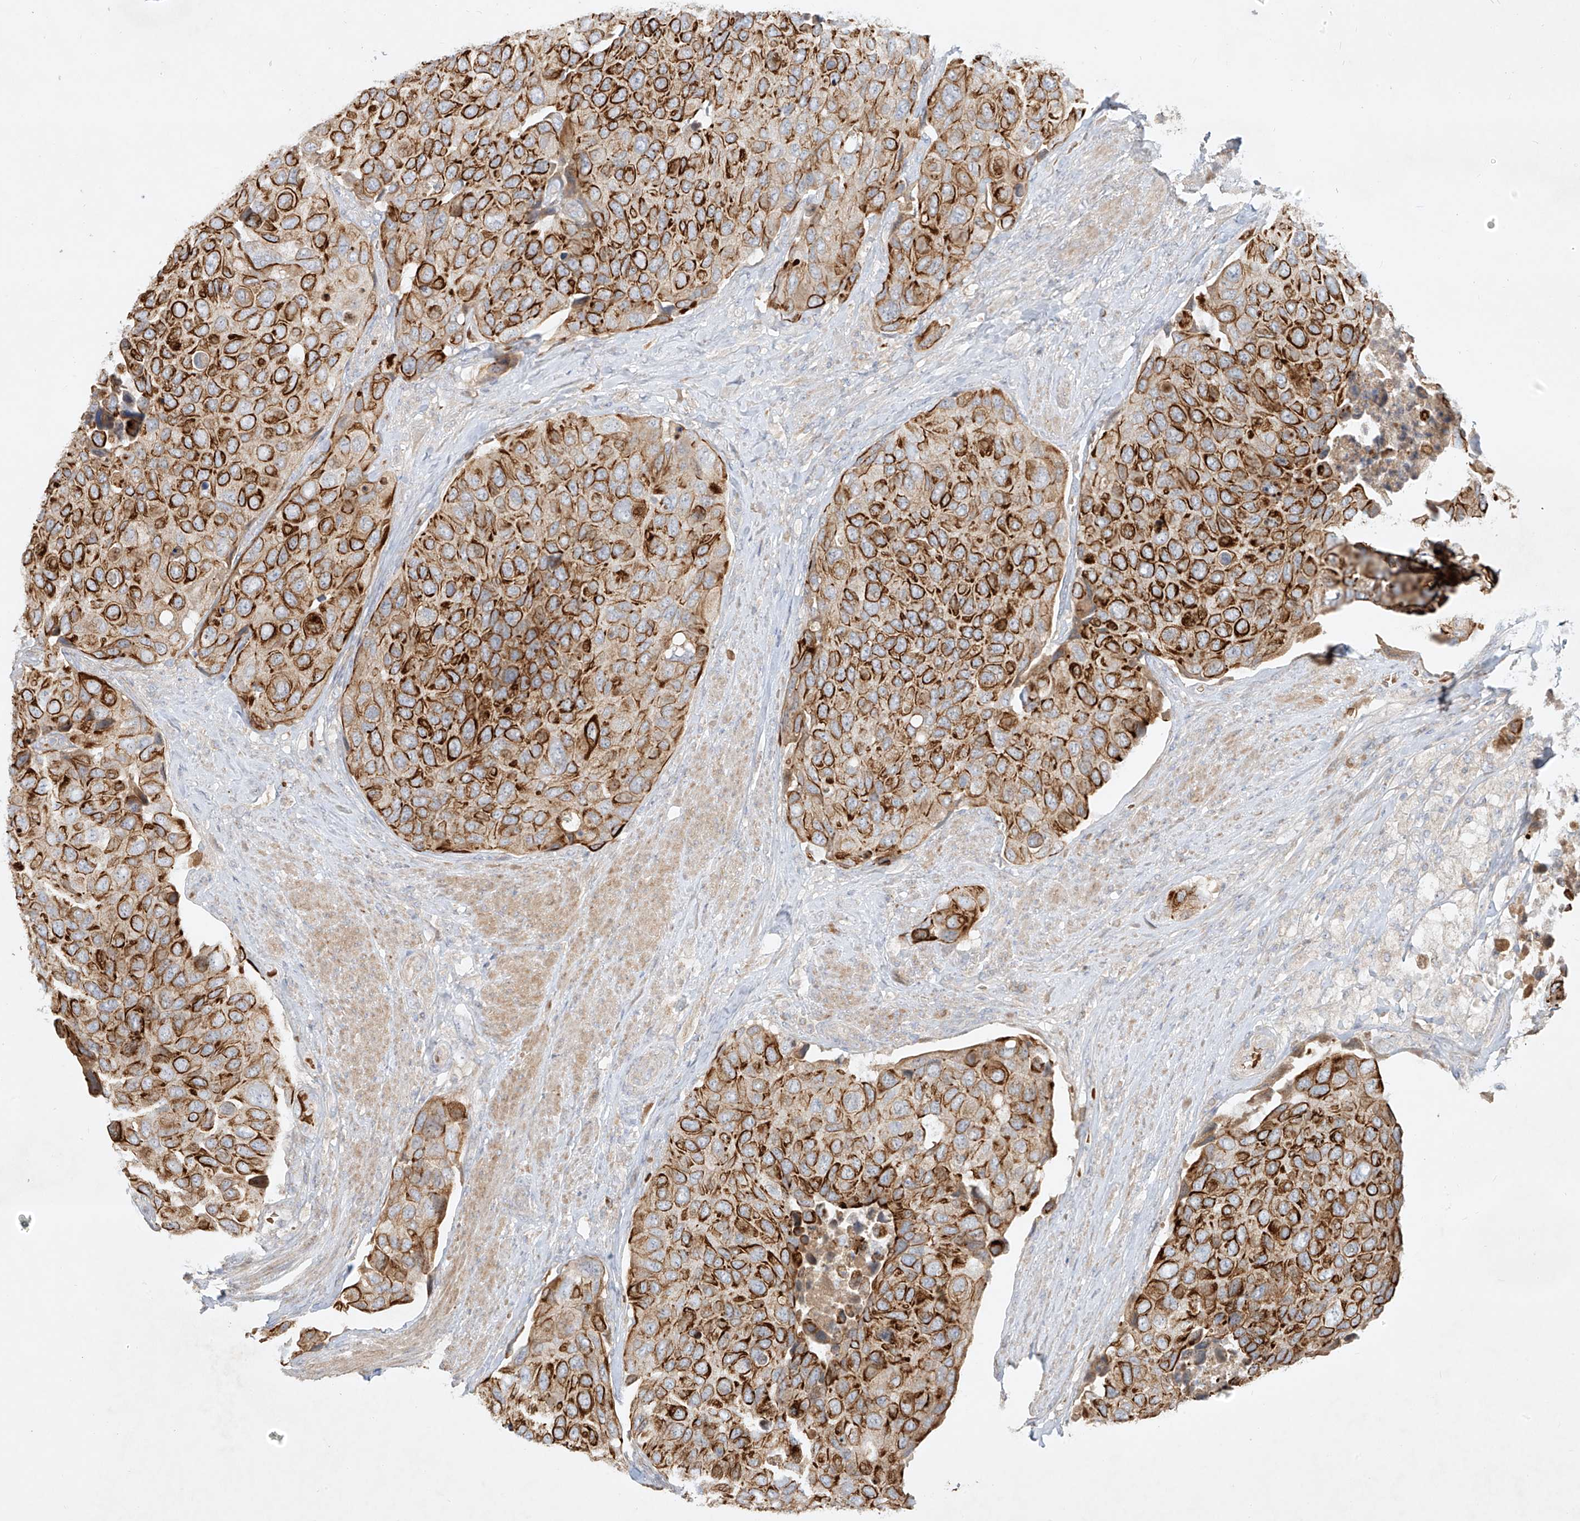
{"staining": {"intensity": "strong", "quantity": "25%-75%", "location": "cytoplasmic/membranous"}, "tissue": "urothelial cancer", "cell_type": "Tumor cells", "image_type": "cancer", "snomed": [{"axis": "morphology", "description": "Urothelial carcinoma, High grade"}, {"axis": "topography", "description": "Urinary bladder"}], "caption": "This is a micrograph of IHC staining of urothelial carcinoma (high-grade), which shows strong positivity in the cytoplasmic/membranous of tumor cells.", "gene": "KPNA7", "patient": {"sex": "male", "age": 74}}